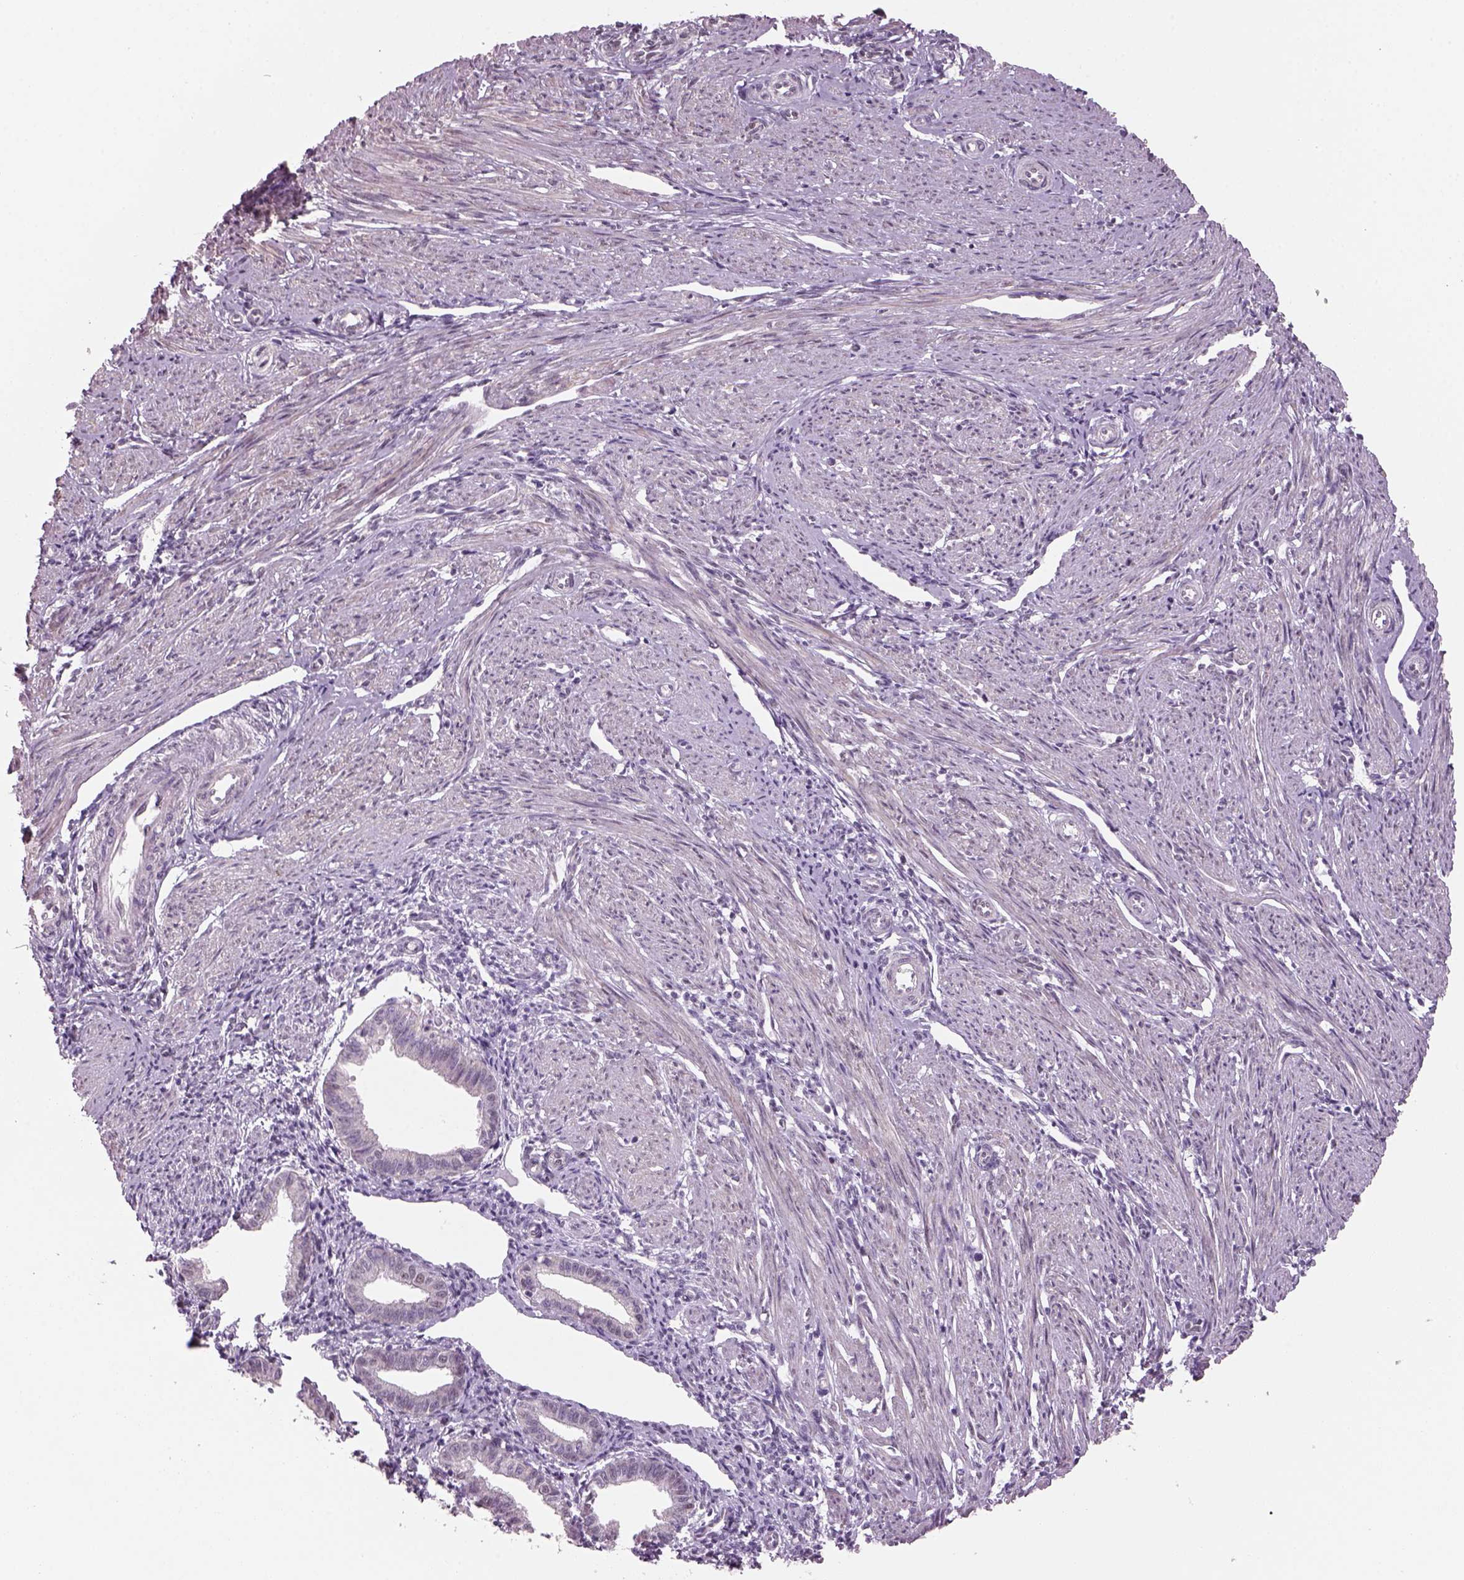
{"staining": {"intensity": "negative", "quantity": "none", "location": "none"}, "tissue": "endometrium", "cell_type": "Cells in endometrial stroma", "image_type": "normal", "snomed": [{"axis": "morphology", "description": "Normal tissue, NOS"}, {"axis": "topography", "description": "Endometrium"}], "caption": "Endometrium stained for a protein using immunohistochemistry (IHC) exhibits no positivity cells in endometrial stroma.", "gene": "NAT8B", "patient": {"sex": "female", "age": 37}}